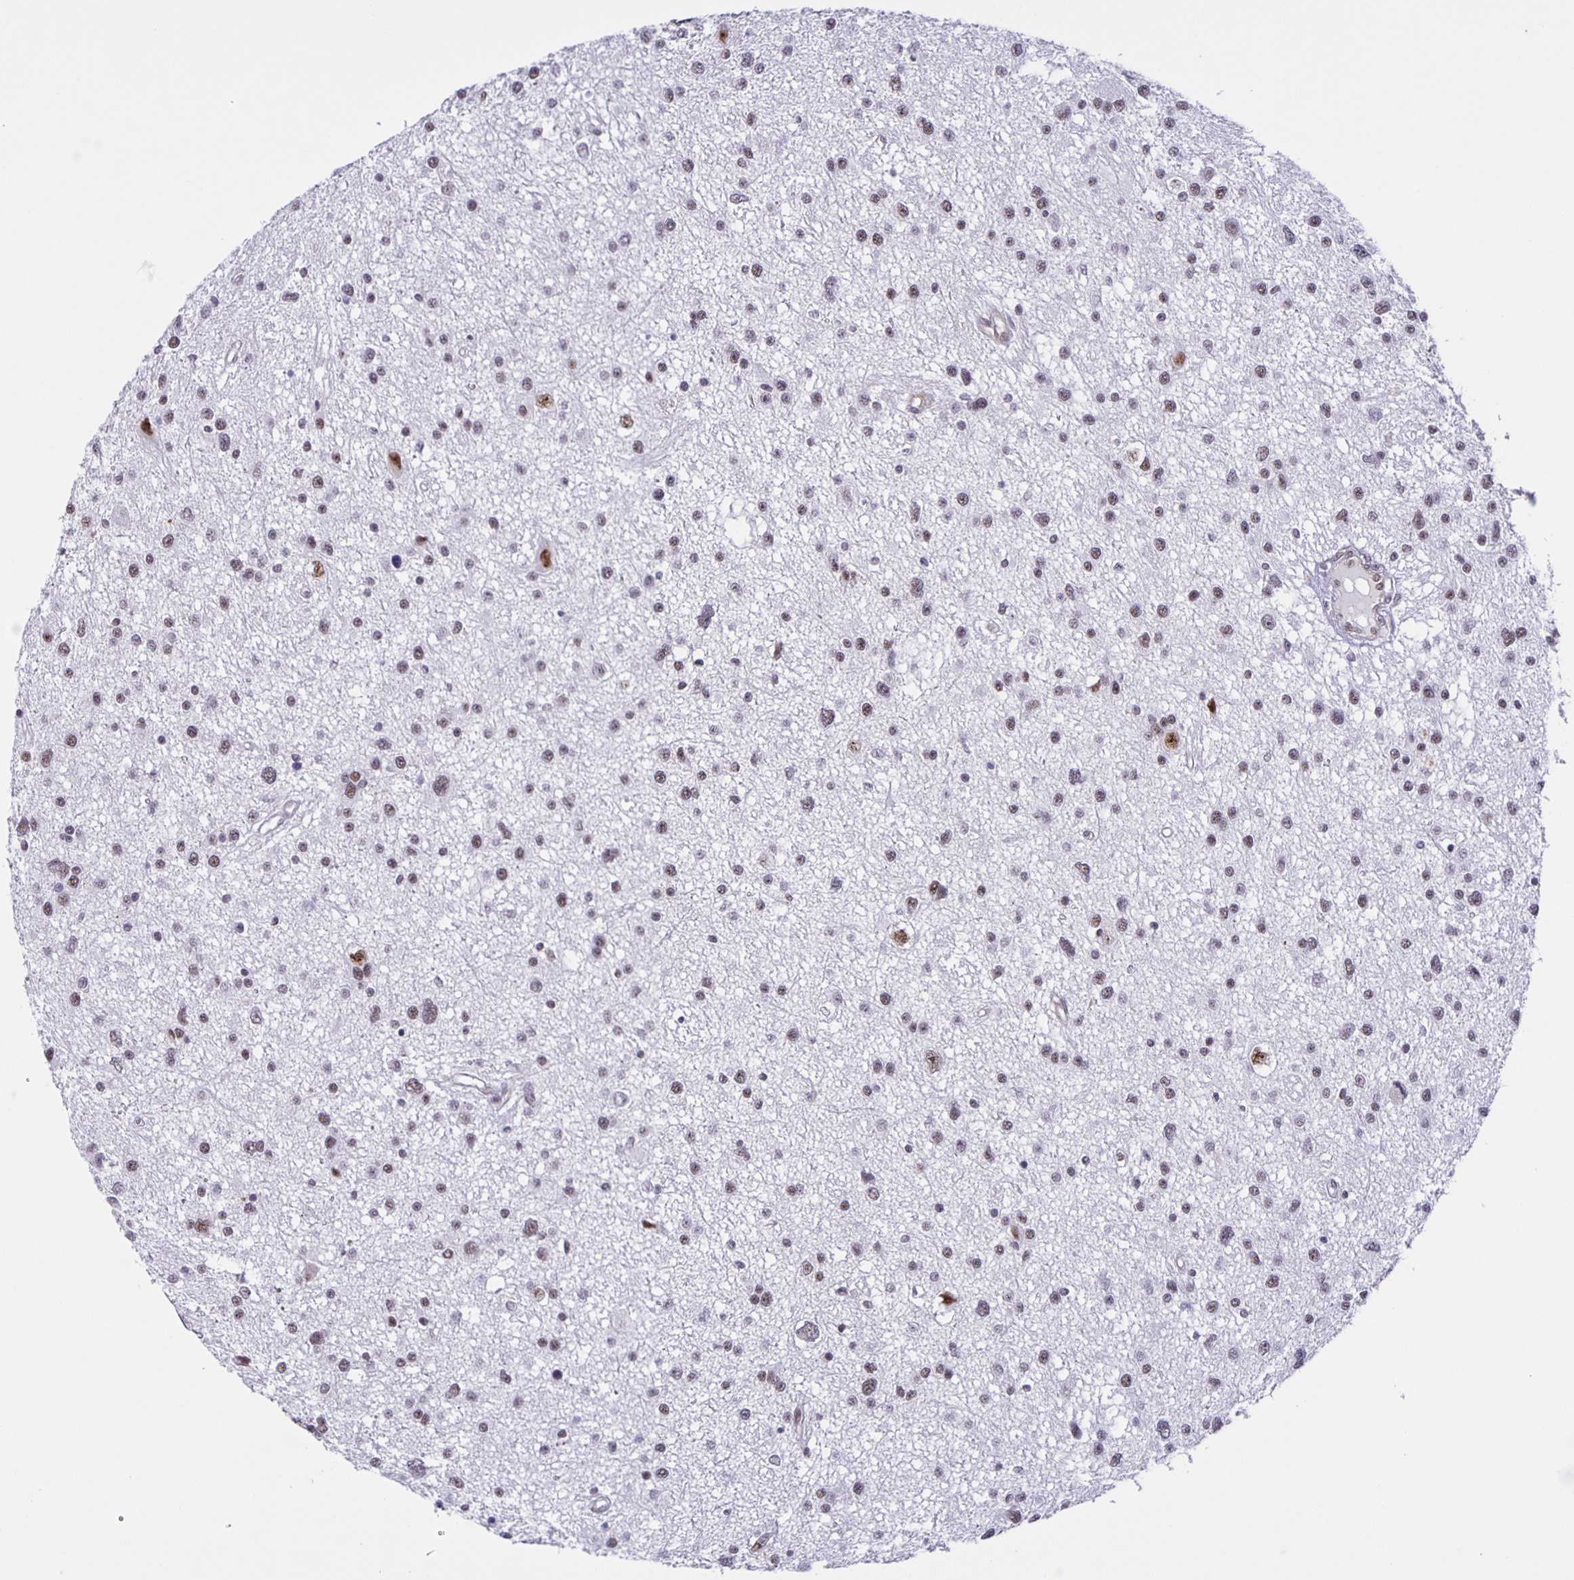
{"staining": {"intensity": "moderate", "quantity": "25%-75%", "location": "nuclear"}, "tissue": "glioma", "cell_type": "Tumor cells", "image_type": "cancer", "snomed": [{"axis": "morphology", "description": "Glioma, malignant, High grade"}, {"axis": "topography", "description": "Brain"}], "caption": "Immunohistochemical staining of human malignant glioma (high-grade) reveals medium levels of moderate nuclear protein positivity in about 25%-75% of tumor cells.", "gene": "ZRANB2", "patient": {"sex": "male", "age": 54}}